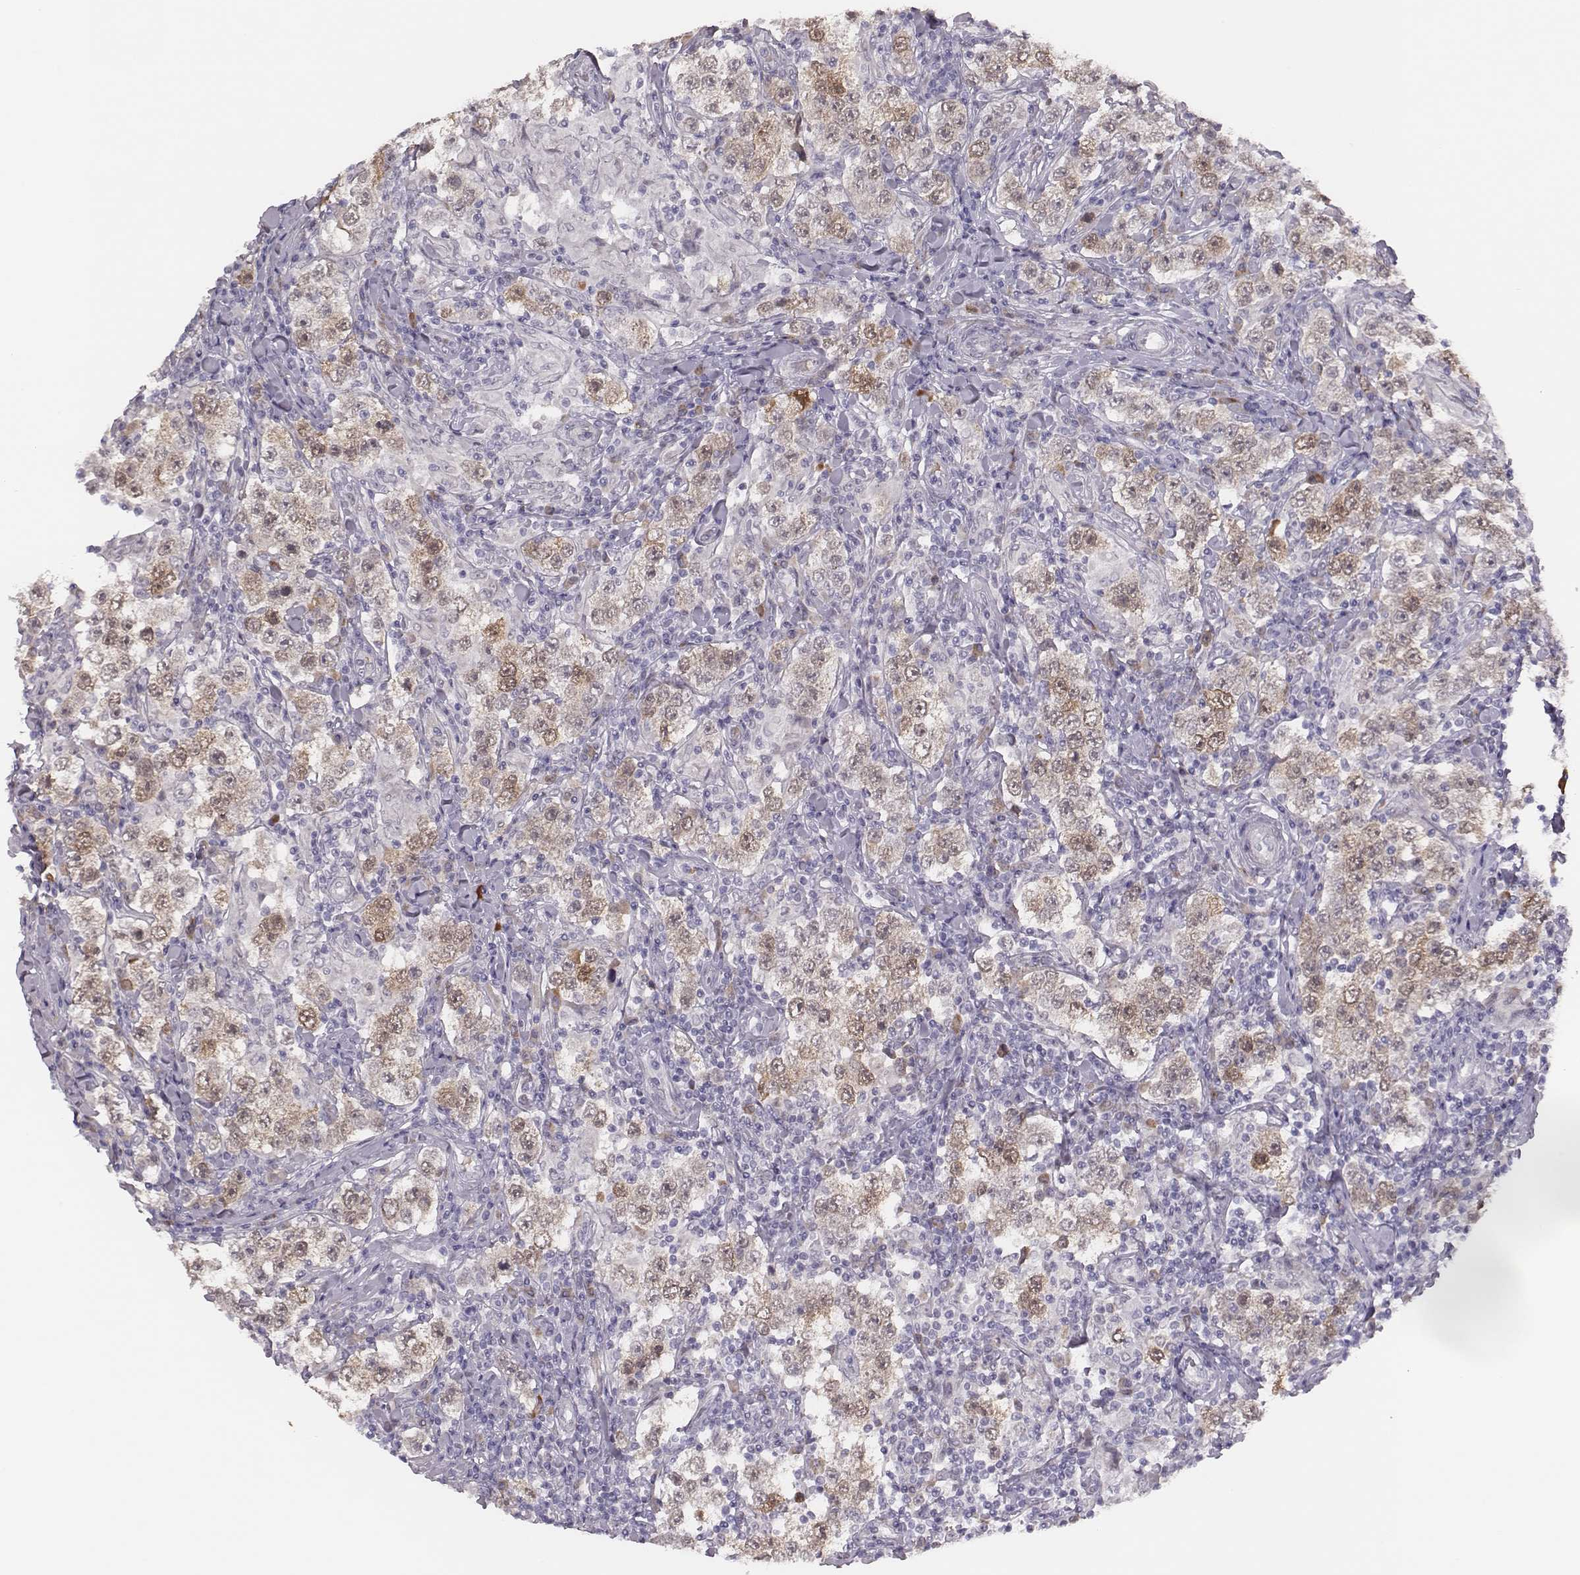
{"staining": {"intensity": "moderate", "quantity": "<25%", "location": "cytoplasmic/membranous,nuclear"}, "tissue": "testis cancer", "cell_type": "Tumor cells", "image_type": "cancer", "snomed": [{"axis": "morphology", "description": "Seminoma, NOS"}, {"axis": "morphology", "description": "Carcinoma, Embryonal, NOS"}, {"axis": "topography", "description": "Testis"}], "caption": "Immunohistochemistry (IHC) micrograph of neoplastic tissue: human testis embryonal carcinoma stained using IHC shows low levels of moderate protein expression localized specifically in the cytoplasmic/membranous and nuclear of tumor cells, appearing as a cytoplasmic/membranous and nuclear brown color.", "gene": "PBK", "patient": {"sex": "male", "age": 41}}